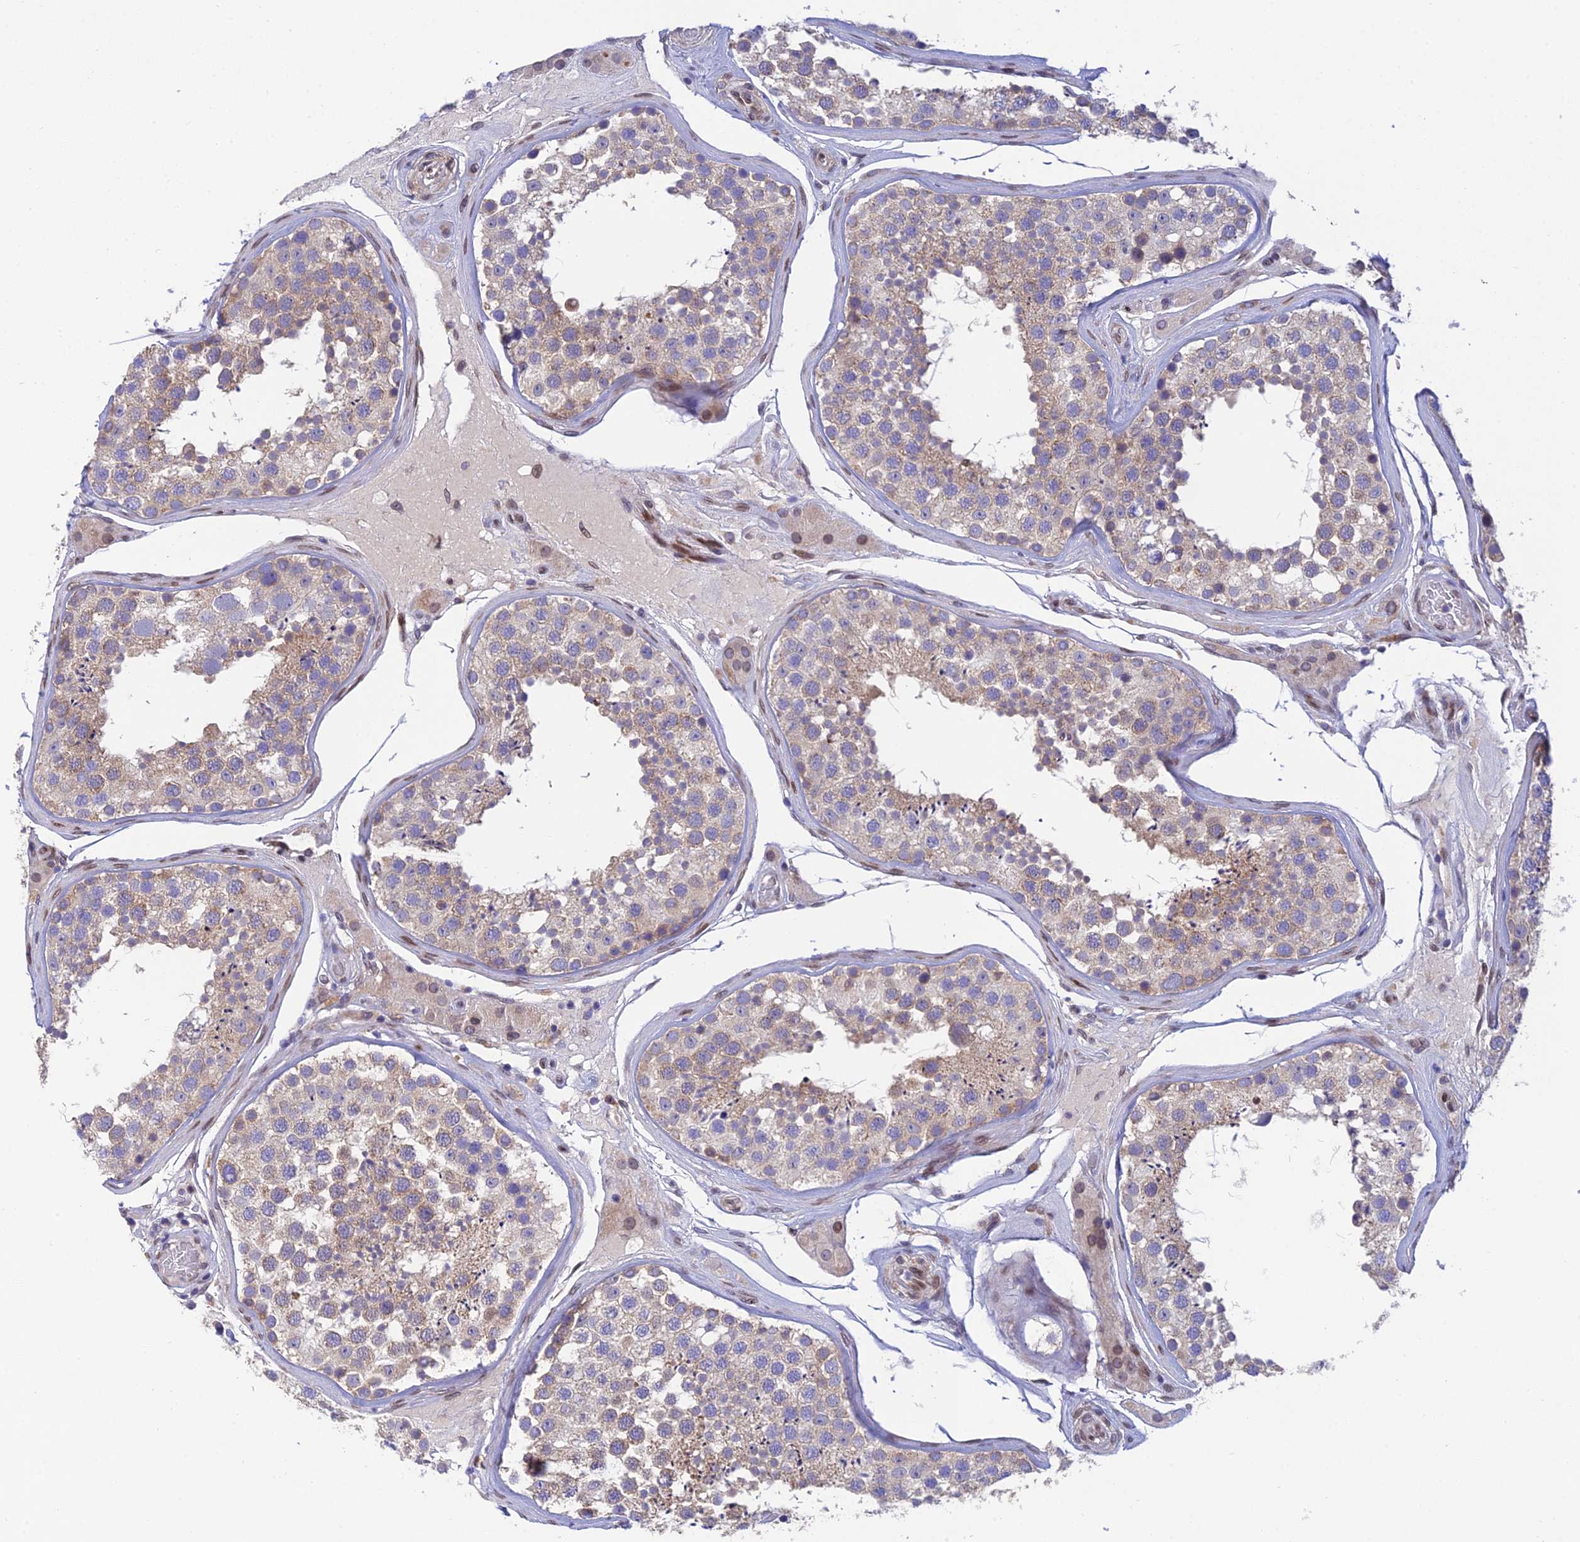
{"staining": {"intensity": "weak", "quantity": "25%-75%", "location": "cytoplasmic/membranous"}, "tissue": "testis", "cell_type": "Cells in seminiferous ducts", "image_type": "normal", "snomed": [{"axis": "morphology", "description": "Normal tissue, NOS"}, {"axis": "topography", "description": "Testis"}], "caption": "Immunohistochemistry image of benign testis stained for a protein (brown), which displays low levels of weak cytoplasmic/membranous staining in about 25%-75% of cells in seminiferous ducts.", "gene": "MGAT2", "patient": {"sex": "male", "age": 46}}